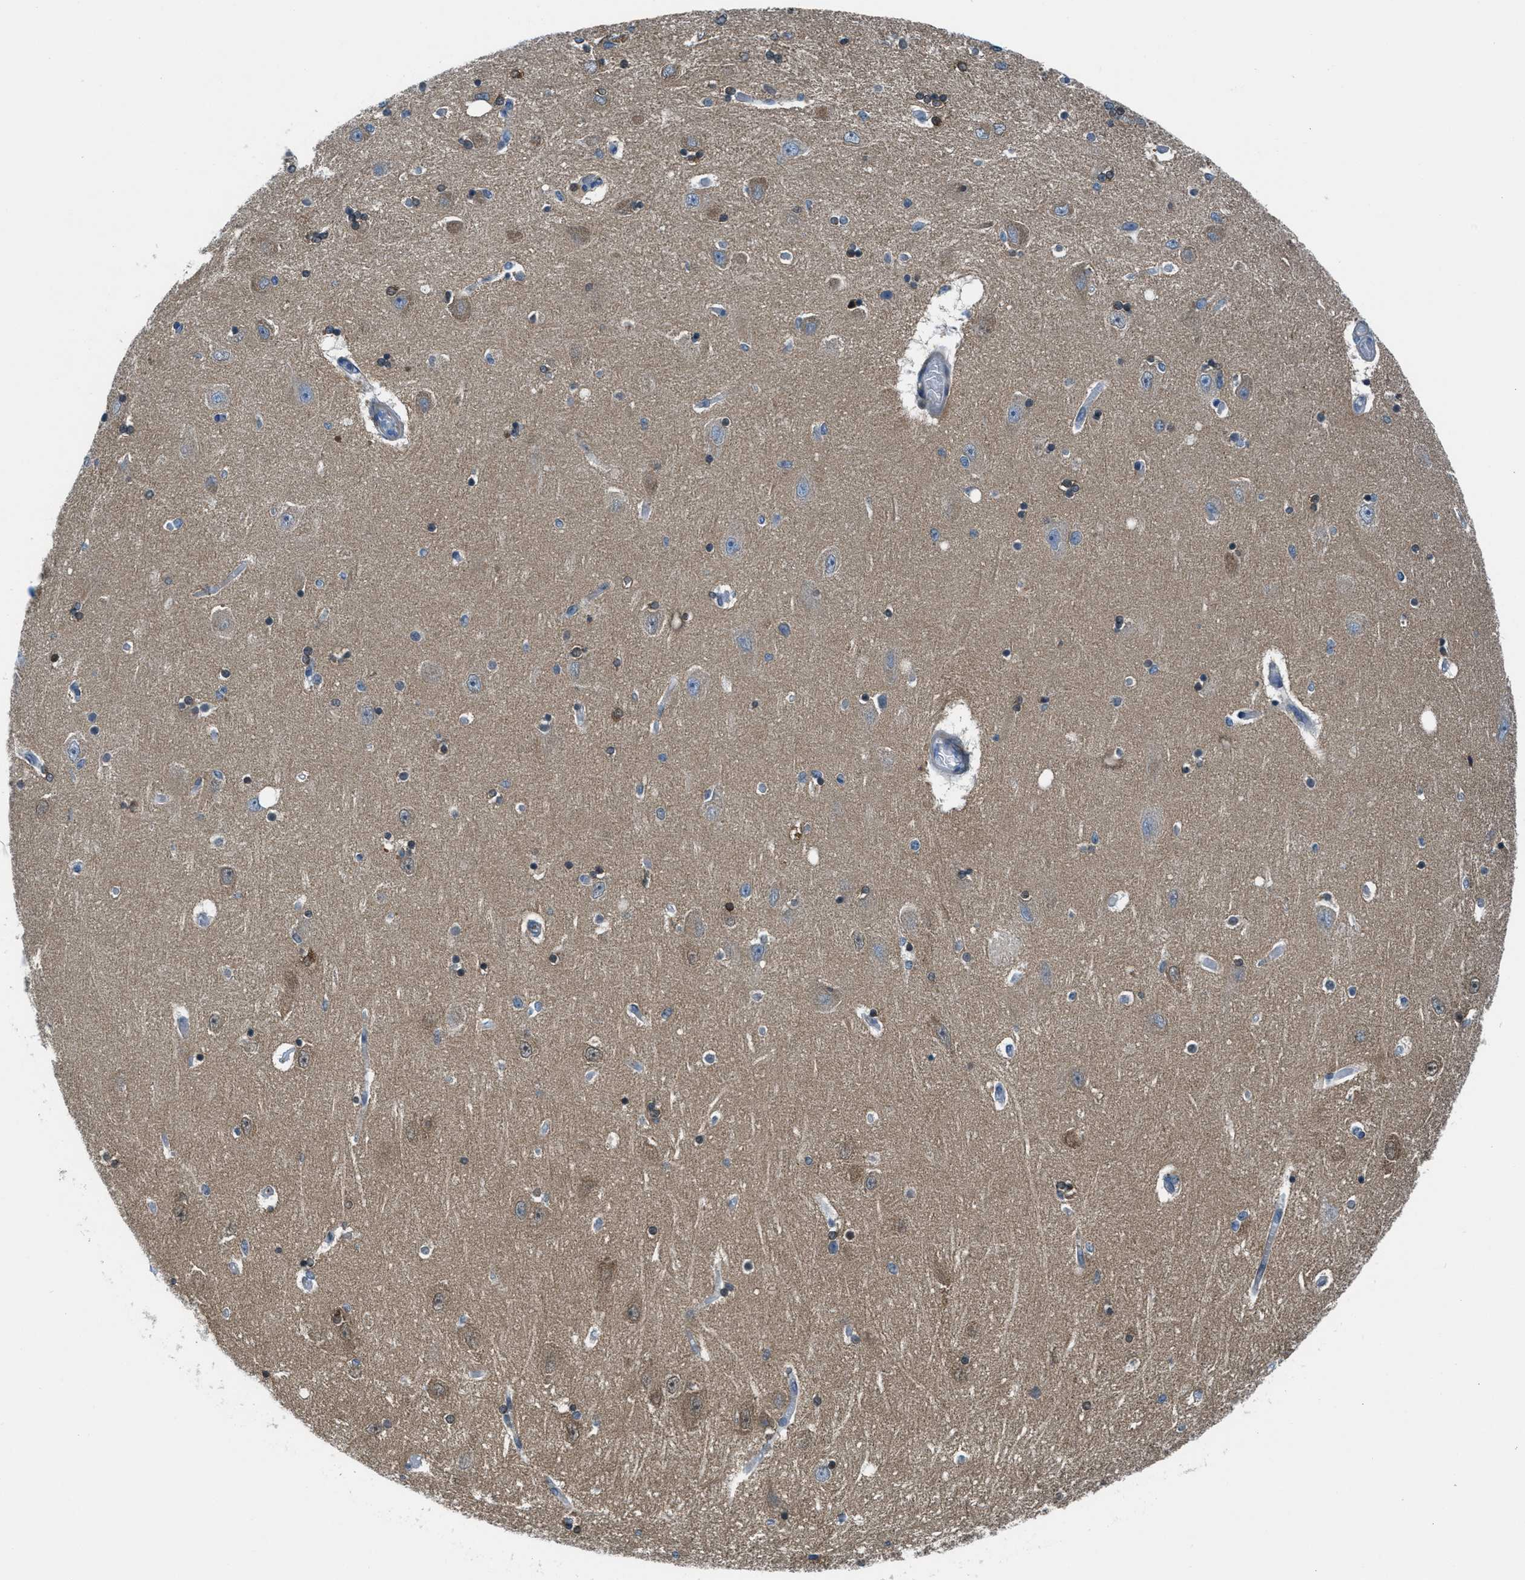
{"staining": {"intensity": "strong", "quantity": "25%-75%", "location": "cytoplasmic/membranous,nuclear"}, "tissue": "hippocampus", "cell_type": "Glial cells", "image_type": "normal", "snomed": [{"axis": "morphology", "description": "Normal tissue, NOS"}, {"axis": "topography", "description": "Hippocampus"}], "caption": "Glial cells exhibit high levels of strong cytoplasmic/membranous,nuclear expression in about 25%-75% of cells in benign hippocampus.", "gene": "MAPRE2", "patient": {"sex": "female", "age": 54}}